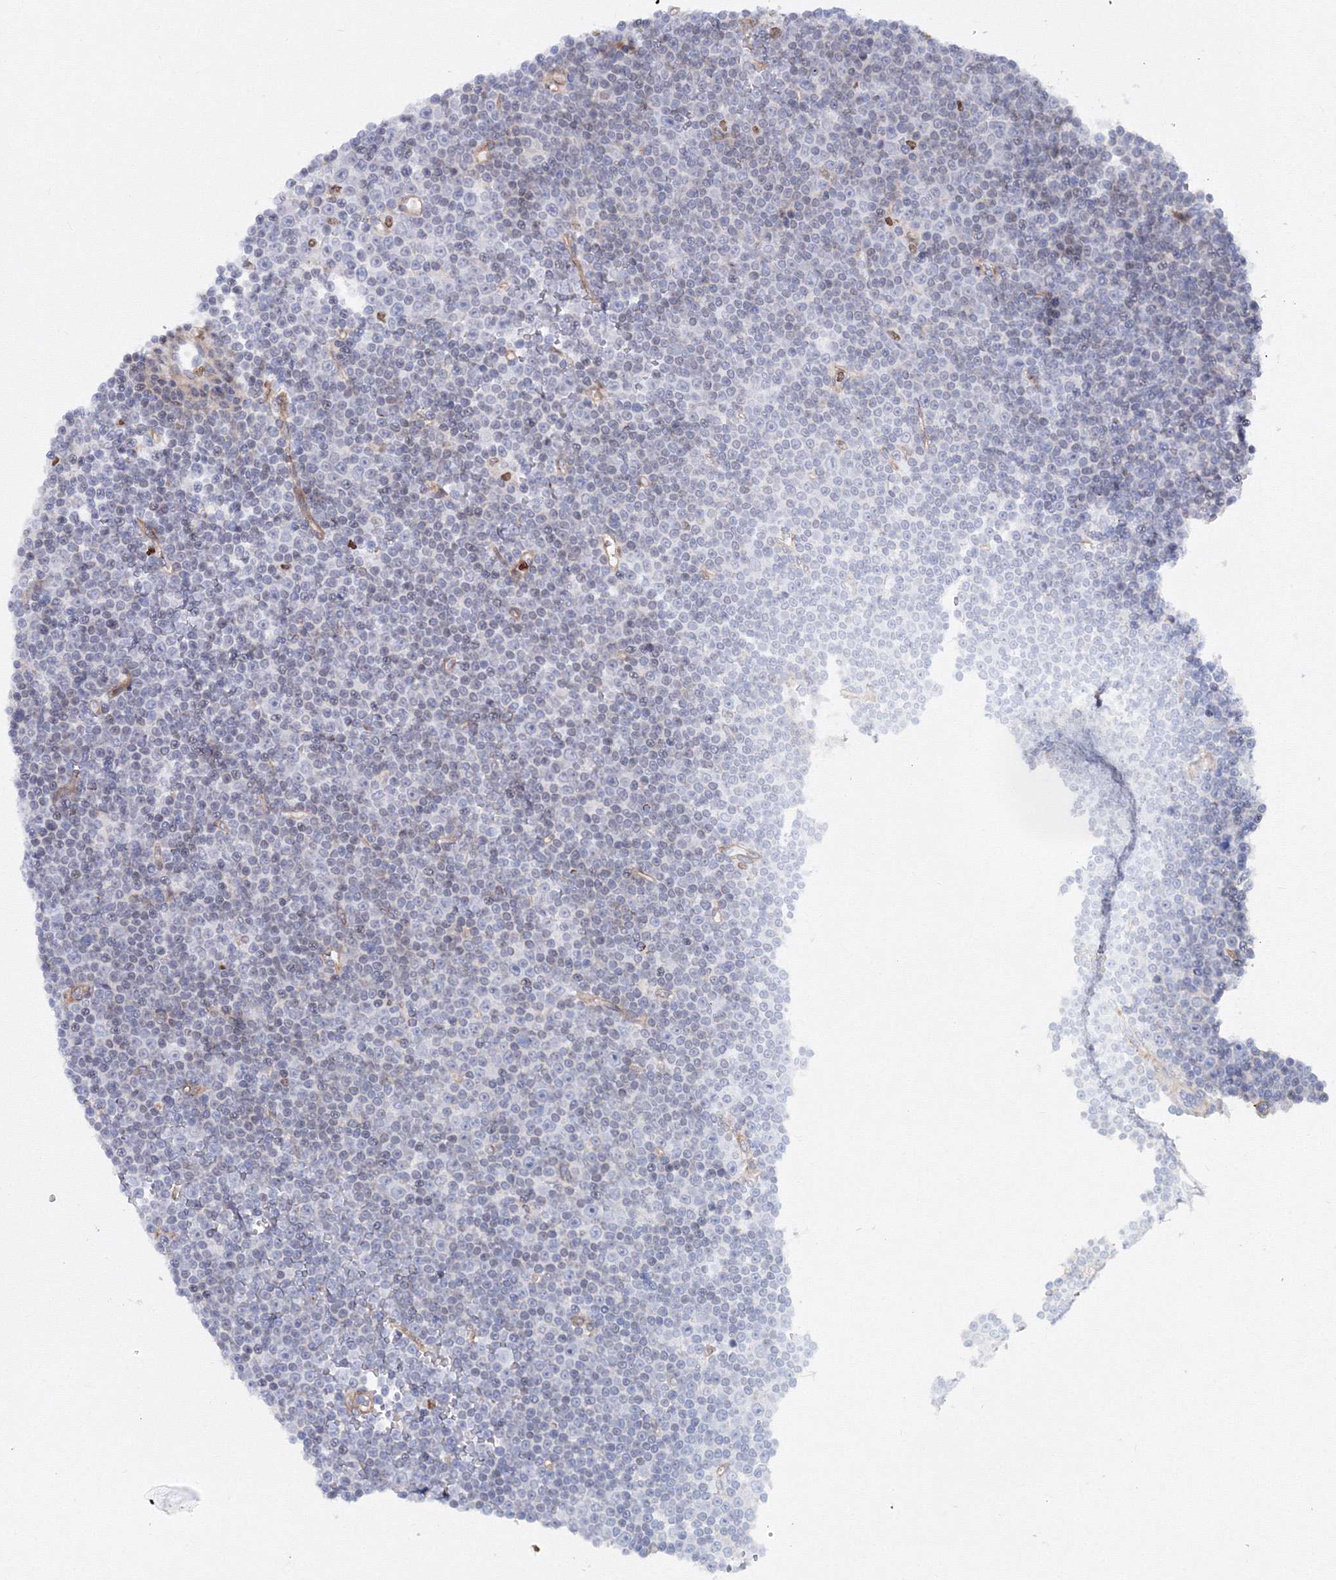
{"staining": {"intensity": "negative", "quantity": "none", "location": "none"}, "tissue": "lymphoma", "cell_type": "Tumor cells", "image_type": "cancer", "snomed": [{"axis": "morphology", "description": "Malignant lymphoma, non-Hodgkin's type, Low grade"}, {"axis": "topography", "description": "Lymph node"}], "caption": "Immunohistochemistry (IHC) photomicrograph of neoplastic tissue: lymphoma stained with DAB displays no significant protein positivity in tumor cells.", "gene": "C11orf52", "patient": {"sex": "female", "age": 67}}